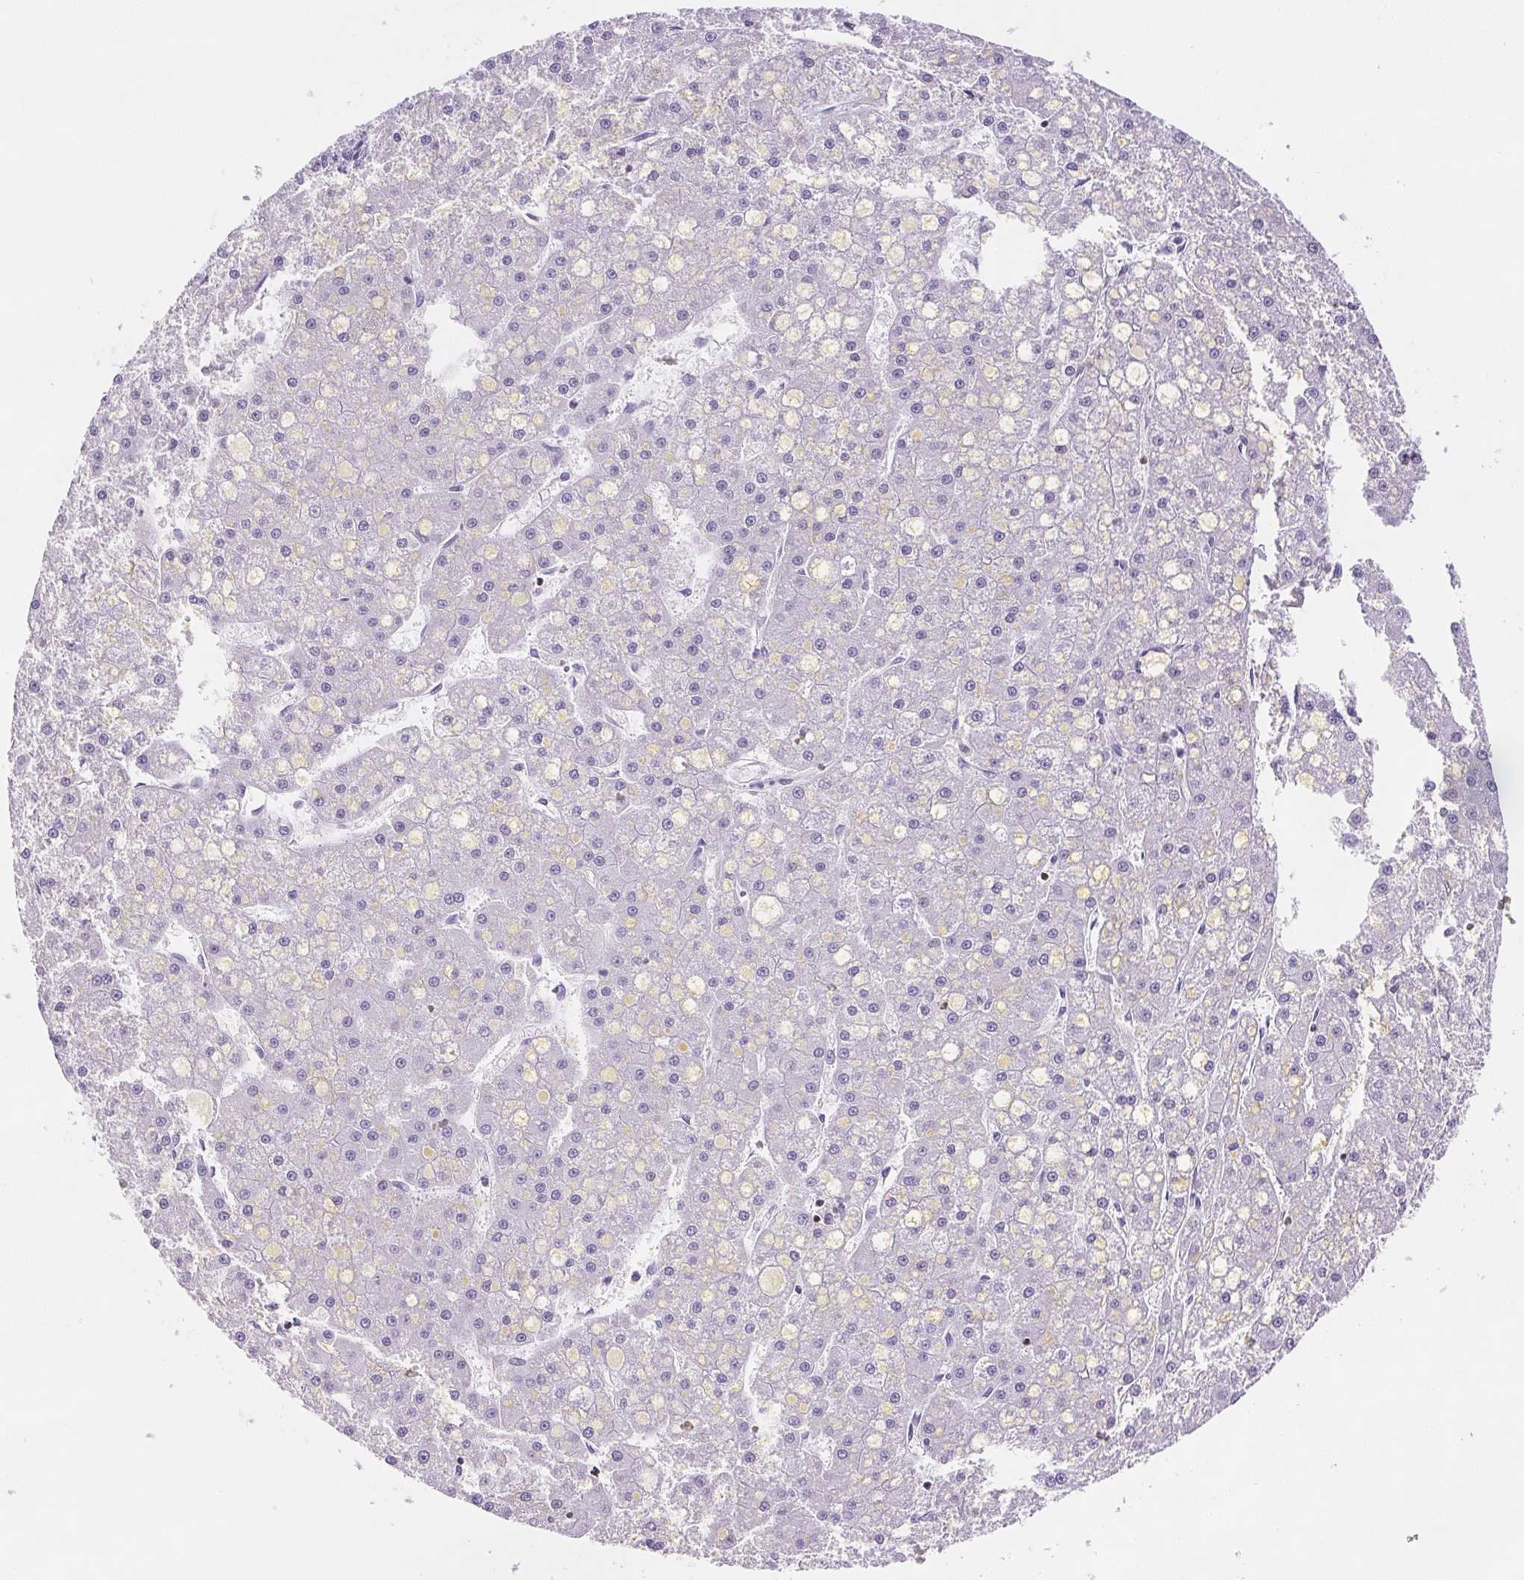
{"staining": {"intensity": "negative", "quantity": "none", "location": "none"}, "tissue": "liver cancer", "cell_type": "Tumor cells", "image_type": "cancer", "snomed": [{"axis": "morphology", "description": "Carcinoma, Hepatocellular, NOS"}, {"axis": "topography", "description": "Liver"}], "caption": "An immunohistochemistry (IHC) histopathology image of hepatocellular carcinoma (liver) is shown. There is no staining in tumor cells of hepatocellular carcinoma (liver).", "gene": "BEND2", "patient": {"sex": "male", "age": 67}}